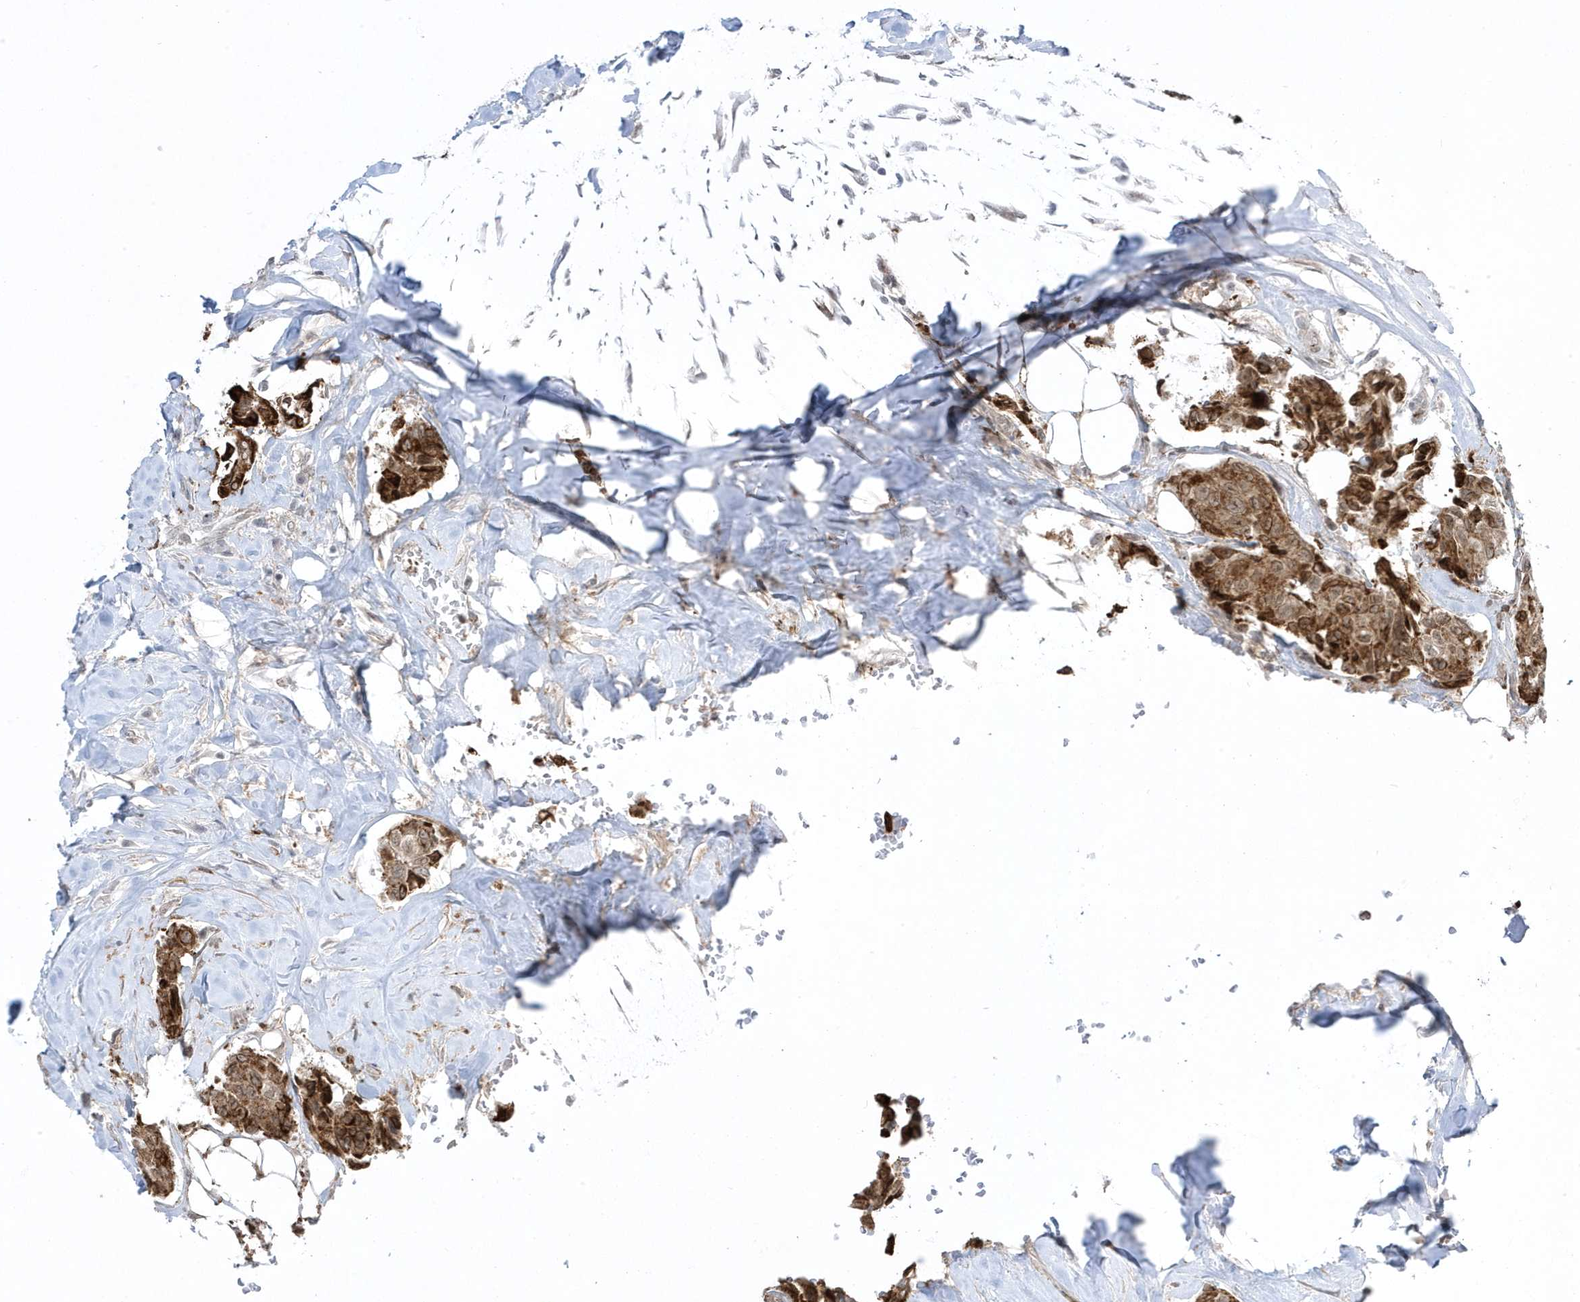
{"staining": {"intensity": "strong", "quantity": "25%-75%", "location": "cytoplasmic/membranous,nuclear"}, "tissue": "breast cancer", "cell_type": "Tumor cells", "image_type": "cancer", "snomed": [{"axis": "morphology", "description": "Duct carcinoma"}, {"axis": "topography", "description": "Breast"}], "caption": "Protein staining exhibits strong cytoplasmic/membranous and nuclear expression in approximately 25%-75% of tumor cells in breast cancer (invasive ductal carcinoma). Nuclei are stained in blue.", "gene": "ADAMTSL3", "patient": {"sex": "female", "age": 80}}